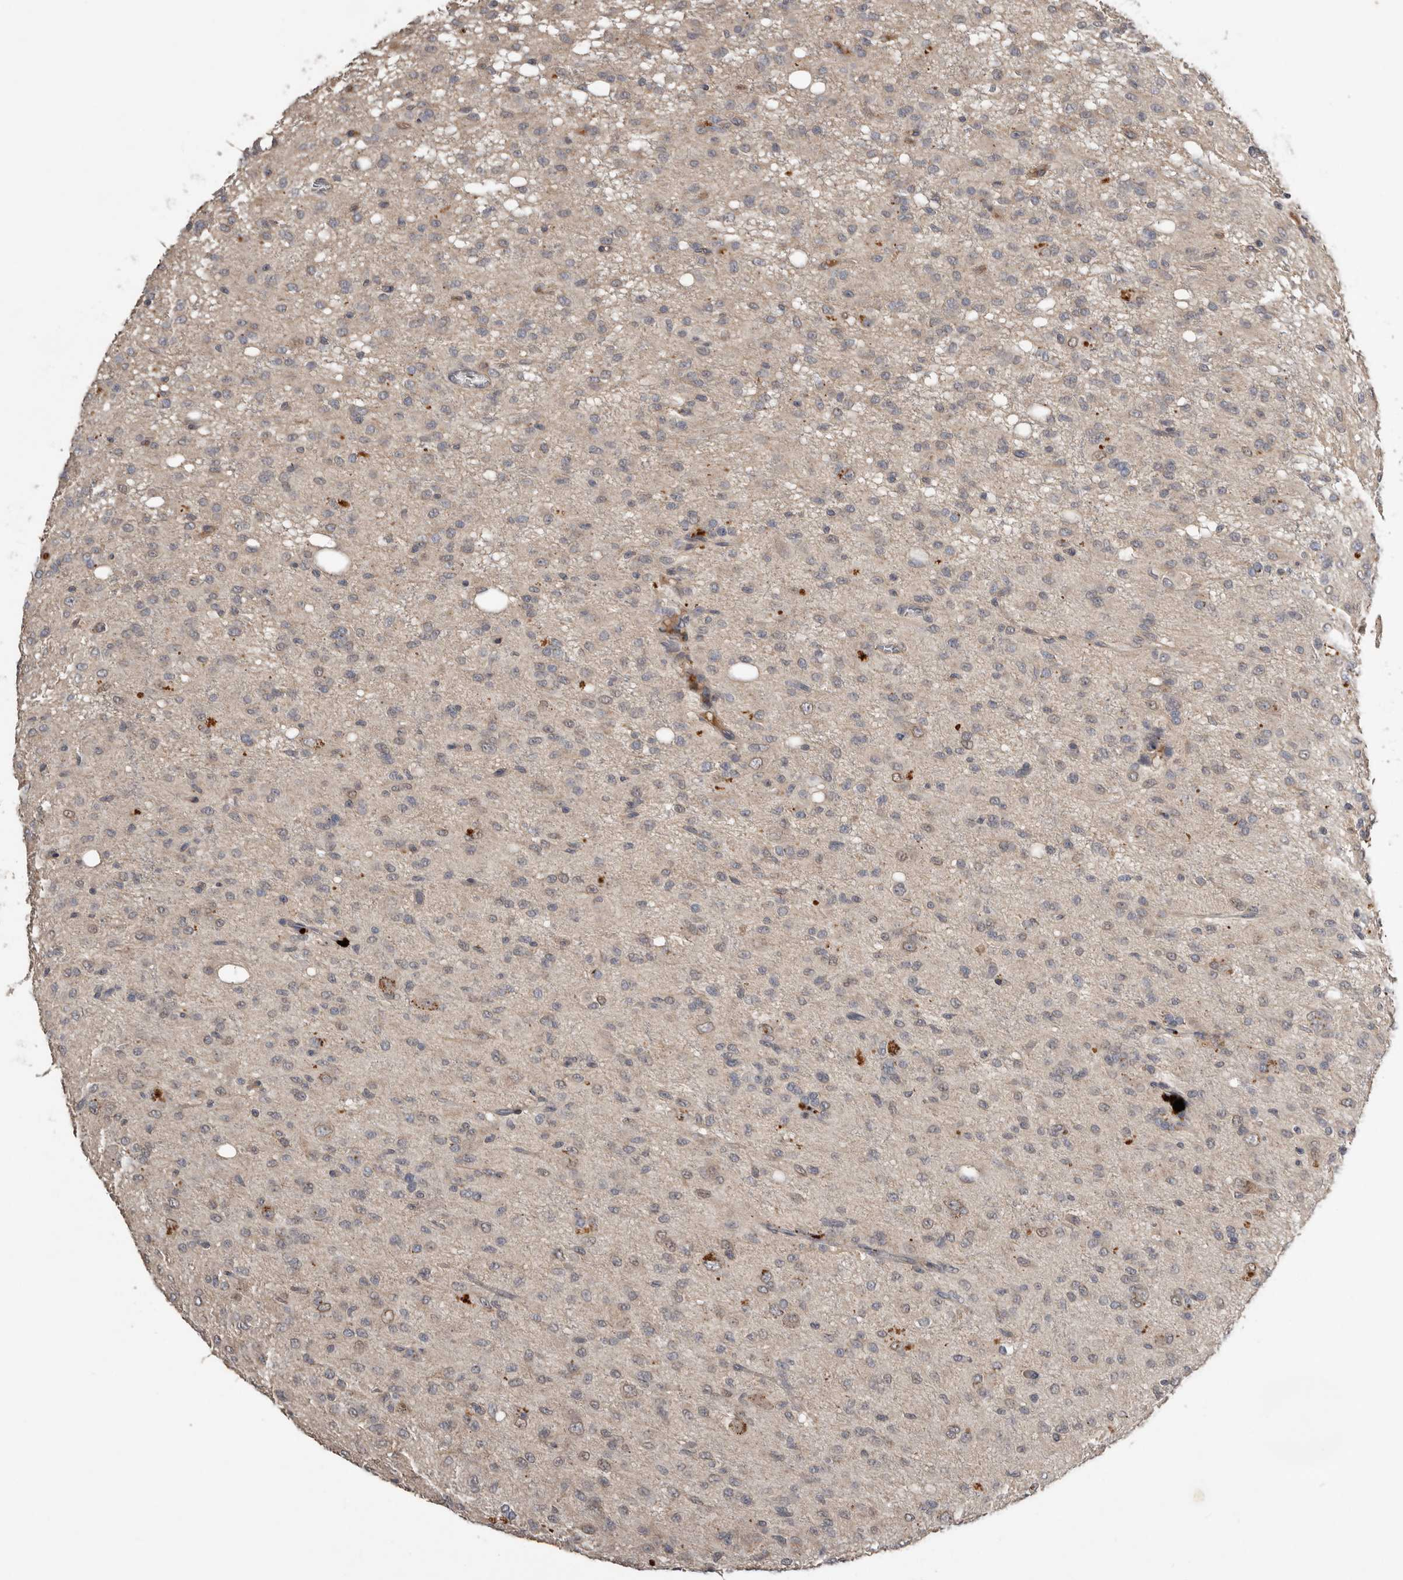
{"staining": {"intensity": "weak", "quantity": "<25%", "location": "cytoplasmic/membranous"}, "tissue": "glioma", "cell_type": "Tumor cells", "image_type": "cancer", "snomed": [{"axis": "morphology", "description": "Glioma, malignant, High grade"}, {"axis": "topography", "description": "Brain"}], "caption": "Tumor cells show no significant staining in high-grade glioma (malignant).", "gene": "NMUR1", "patient": {"sex": "female", "age": 59}}